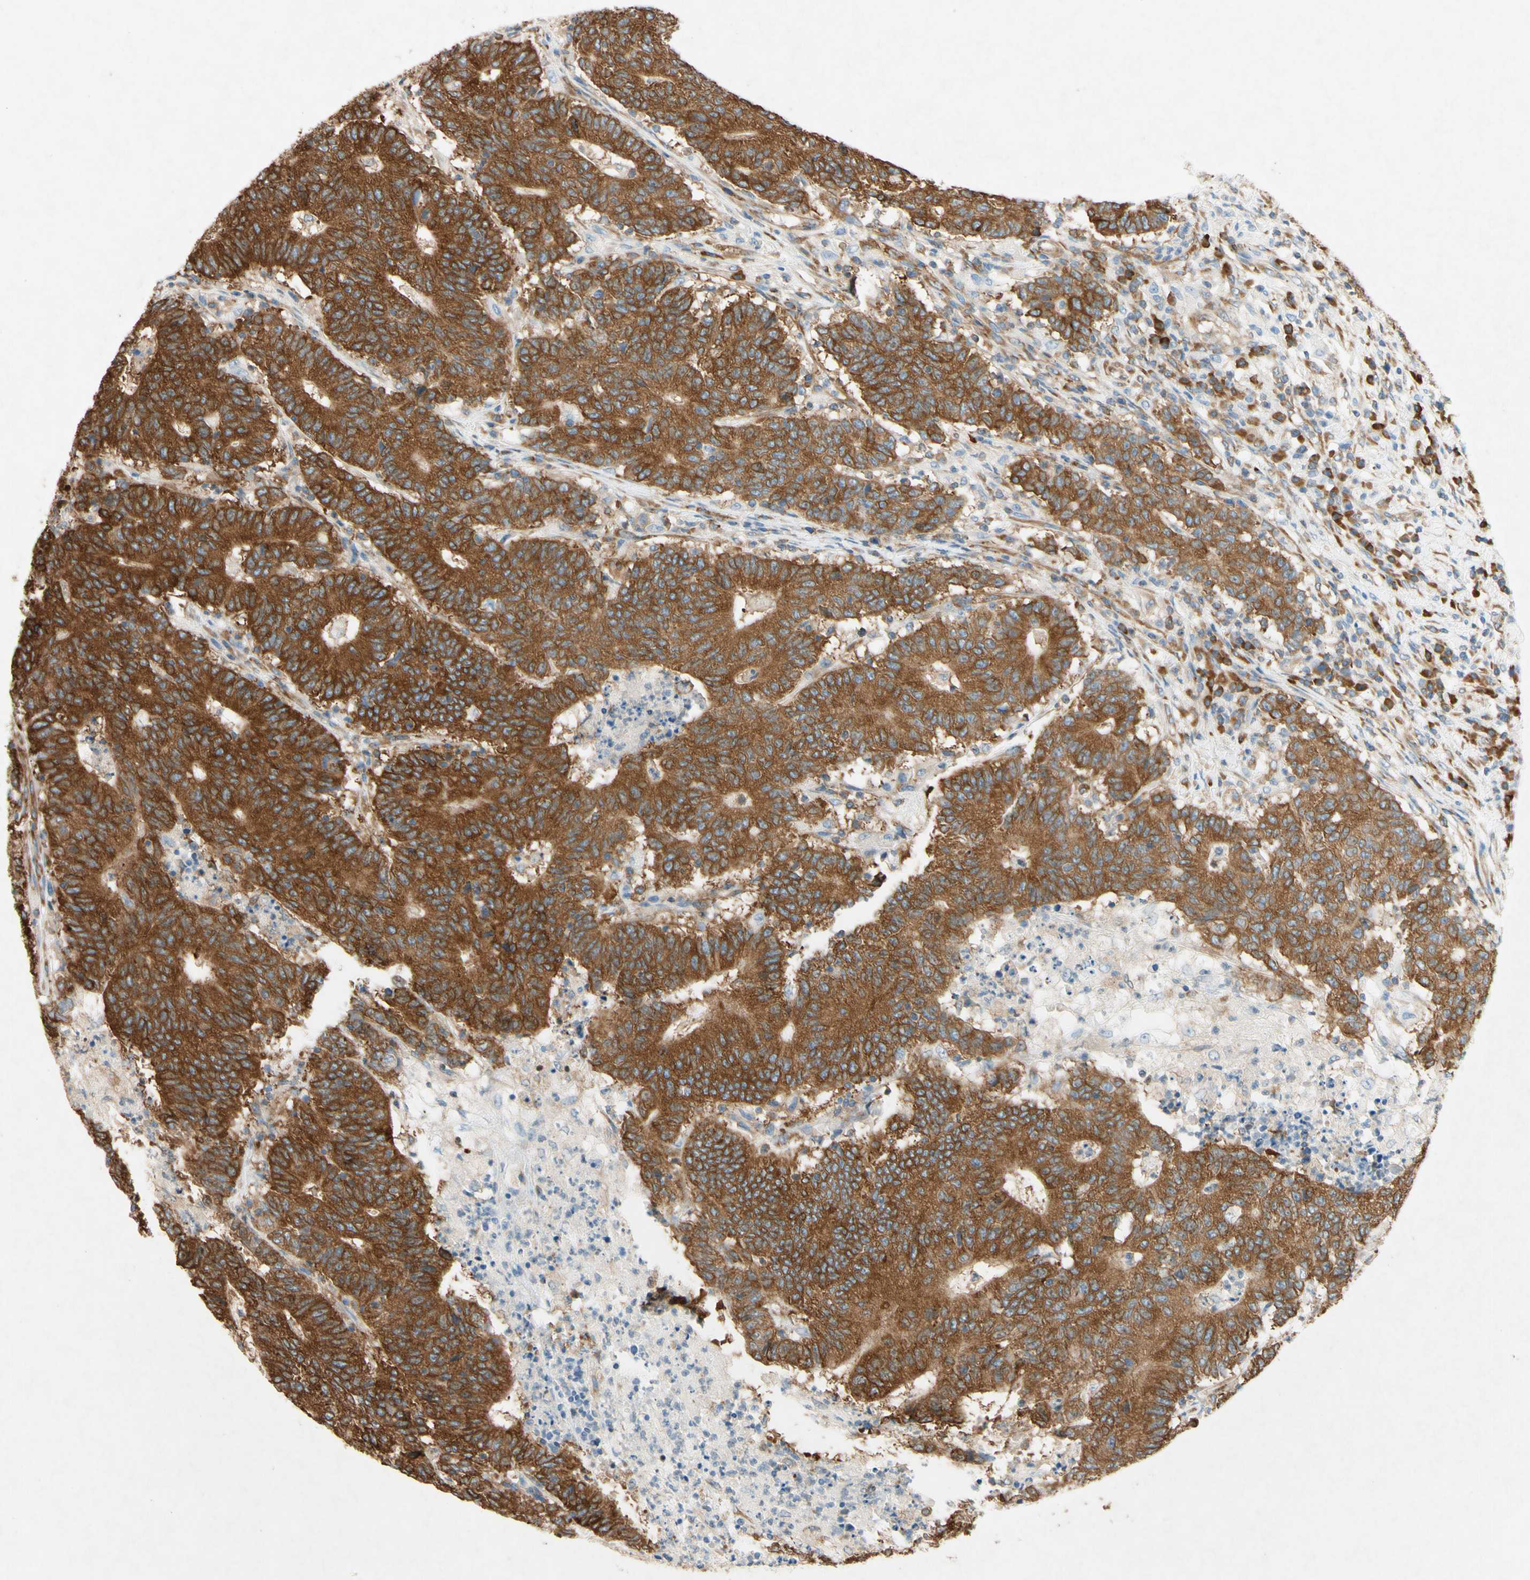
{"staining": {"intensity": "strong", "quantity": ">75%", "location": "cytoplasmic/membranous"}, "tissue": "colorectal cancer", "cell_type": "Tumor cells", "image_type": "cancer", "snomed": [{"axis": "morphology", "description": "Normal tissue, NOS"}, {"axis": "morphology", "description": "Adenocarcinoma, NOS"}, {"axis": "topography", "description": "Colon"}], "caption": "DAB immunohistochemical staining of adenocarcinoma (colorectal) reveals strong cytoplasmic/membranous protein expression in approximately >75% of tumor cells.", "gene": "PABPC1", "patient": {"sex": "female", "age": 75}}